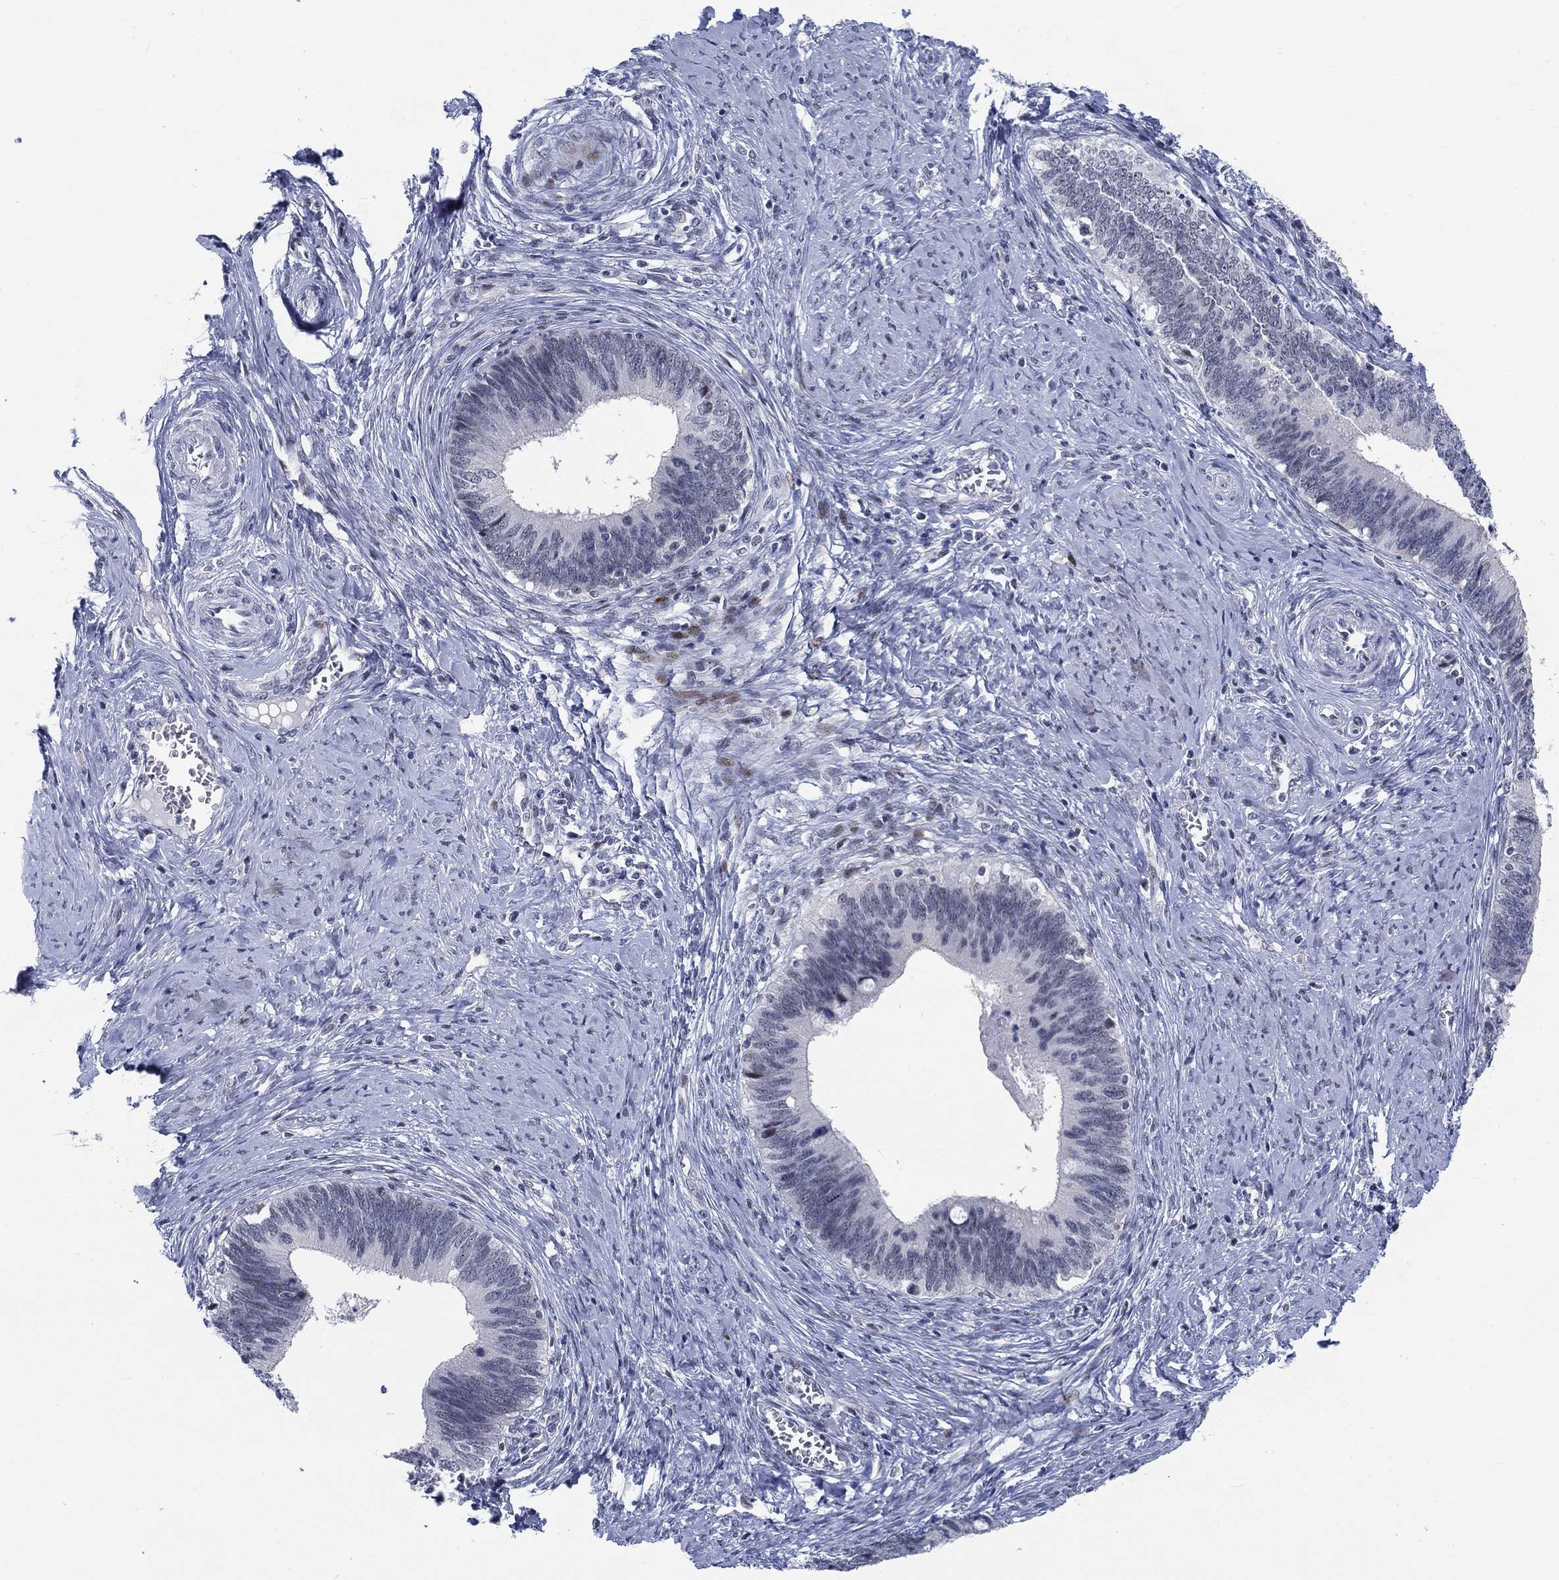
{"staining": {"intensity": "negative", "quantity": "none", "location": "none"}, "tissue": "cervical cancer", "cell_type": "Tumor cells", "image_type": "cancer", "snomed": [{"axis": "morphology", "description": "Adenocarcinoma, NOS"}, {"axis": "topography", "description": "Cervix"}], "caption": "The immunohistochemistry (IHC) histopathology image has no significant expression in tumor cells of cervical cancer (adenocarcinoma) tissue.", "gene": "NEU3", "patient": {"sex": "female", "age": 42}}